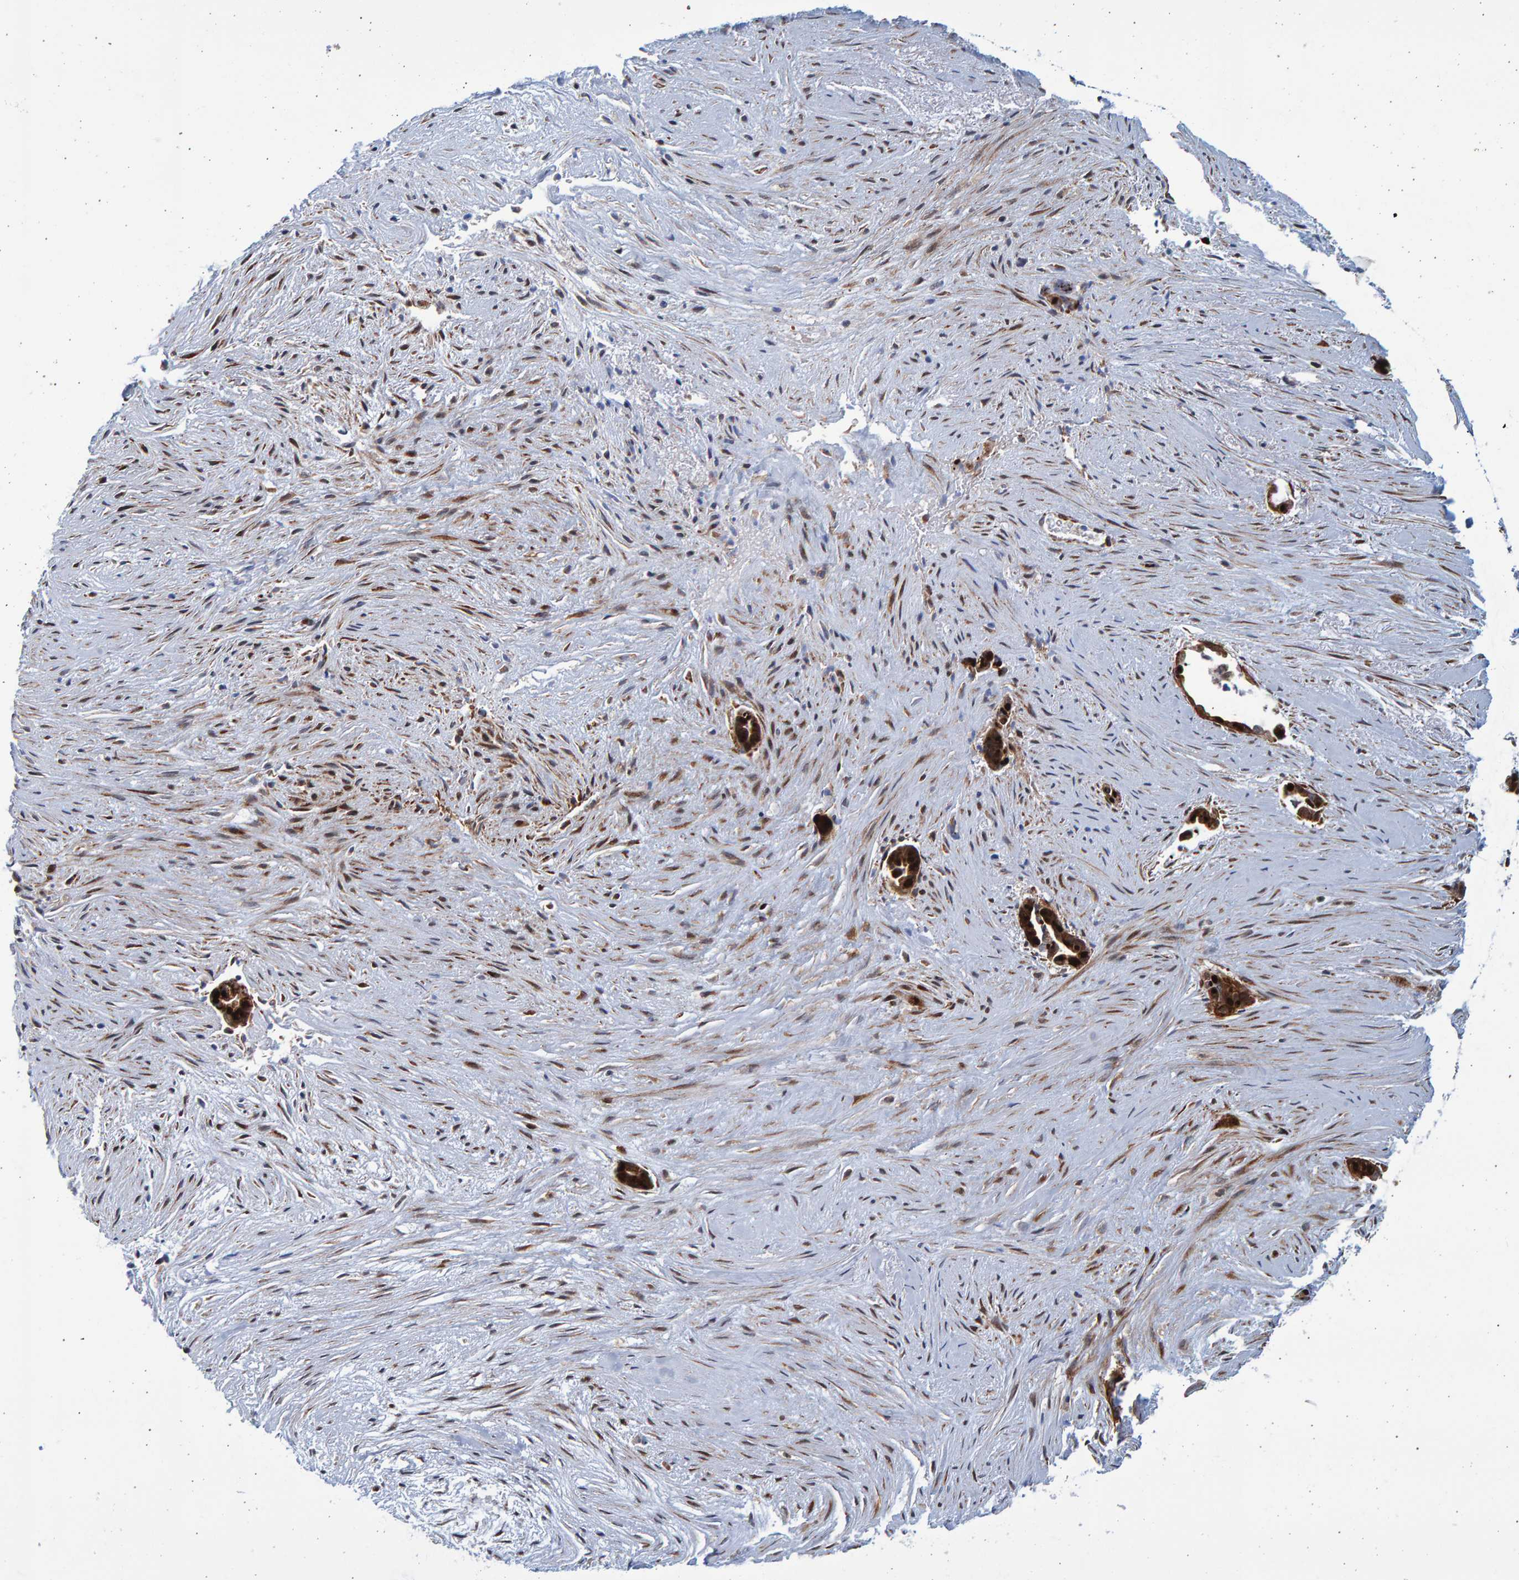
{"staining": {"intensity": "strong", "quantity": ">75%", "location": "cytoplasmic/membranous"}, "tissue": "liver cancer", "cell_type": "Tumor cells", "image_type": "cancer", "snomed": [{"axis": "morphology", "description": "Cholangiocarcinoma"}, {"axis": "topography", "description": "Liver"}], "caption": "An image of human liver cancer (cholangiocarcinoma) stained for a protein demonstrates strong cytoplasmic/membranous brown staining in tumor cells.", "gene": "LRBA", "patient": {"sex": "female", "age": 55}}